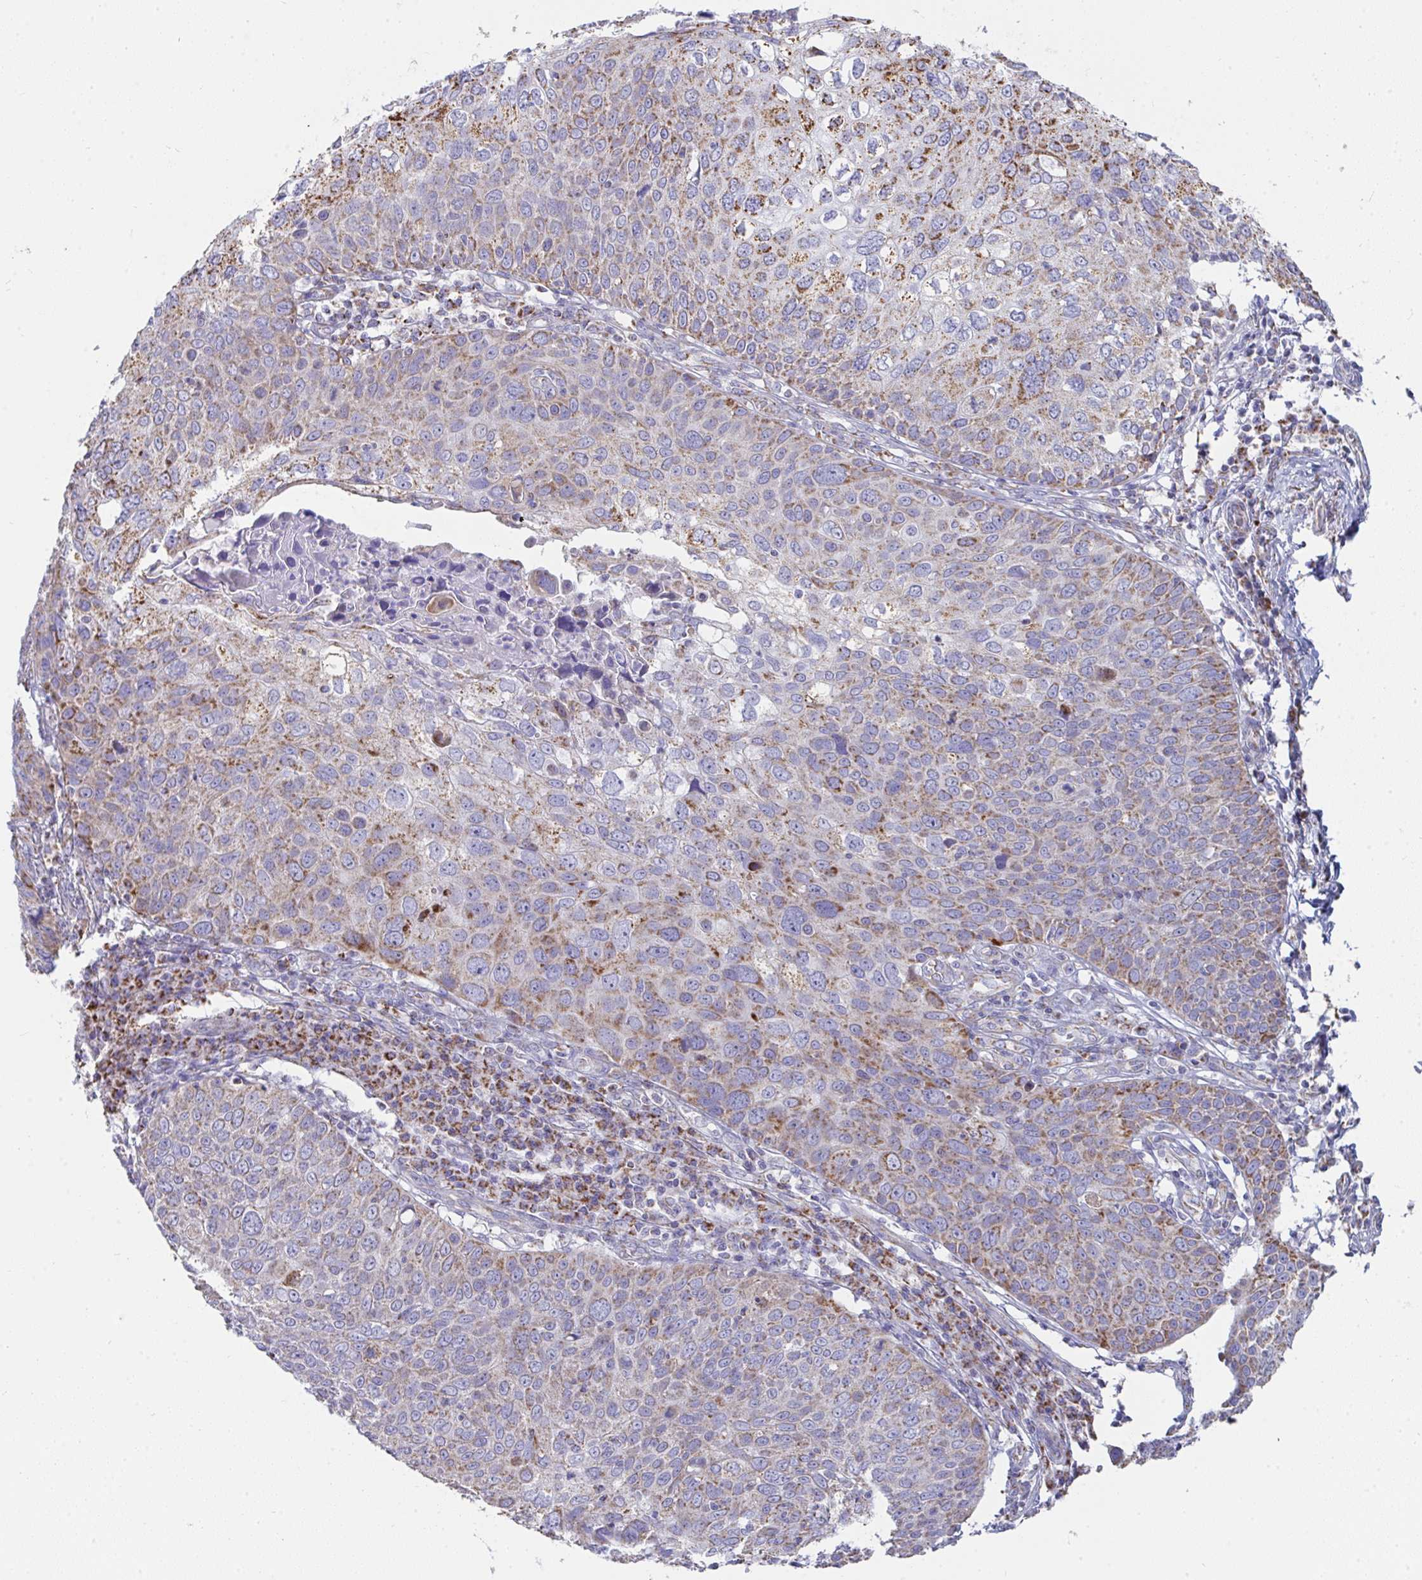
{"staining": {"intensity": "moderate", "quantity": ">75%", "location": "cytoplasmic/membranous"}, "tissue": "skin cancer", "cell_type": "Tumor cells", "image_type": "cancer", "snomed": [{"axis": "morphology", "description": "Squamous cell carcinoma, NOS"}, {"axis": "topography", "description": "Skin"}], "caption": "Immunohistochemistry of human skin cancer demonstrates medium levels of moderate cytoplasmic/membranous expression in approximately >75% of tumor cells.", "gene": "AIFM1", "patient": {"sex": "male", "age": 87}}